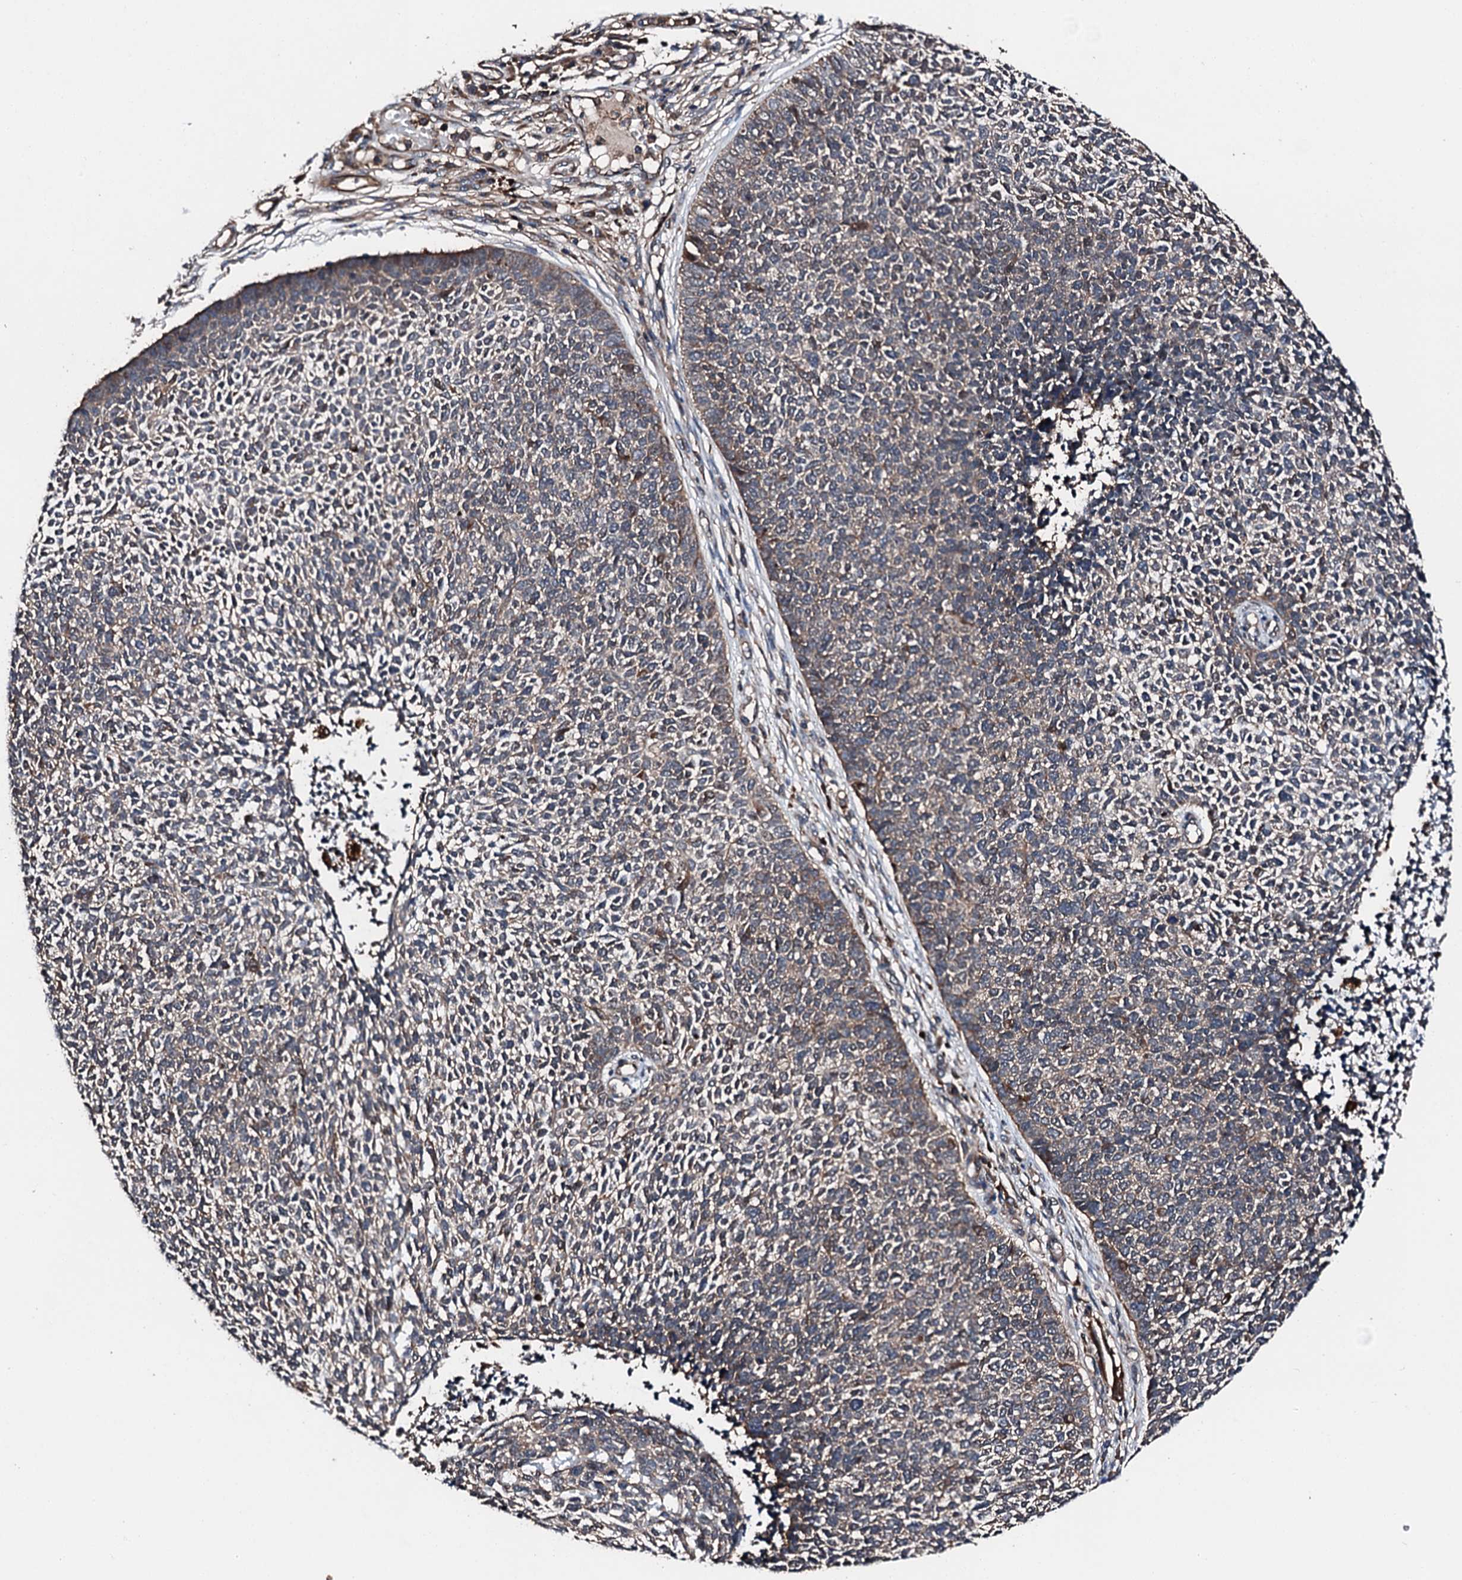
{"staining": {"intensity": "weak", "quantity": "25%-75%", "location": "cytoplasmic/membranous"}, "tissue": "skin cancer", "cell_type": "Tumor cells", "image_type": "cancer", "snomed": [{"axis": "morphology", "description": "Basal cell carcinoma"}, {"axis": "topography", "description": "Skin"}], "caption": "Skin cancer was stained to show a protein in brown. There is low levels of weak cytoplasmic/membranous expression in approximately 25%-75% of tumor cells.", "gene": "FGD4", "patient": {"sex": "female", "age": 84}}